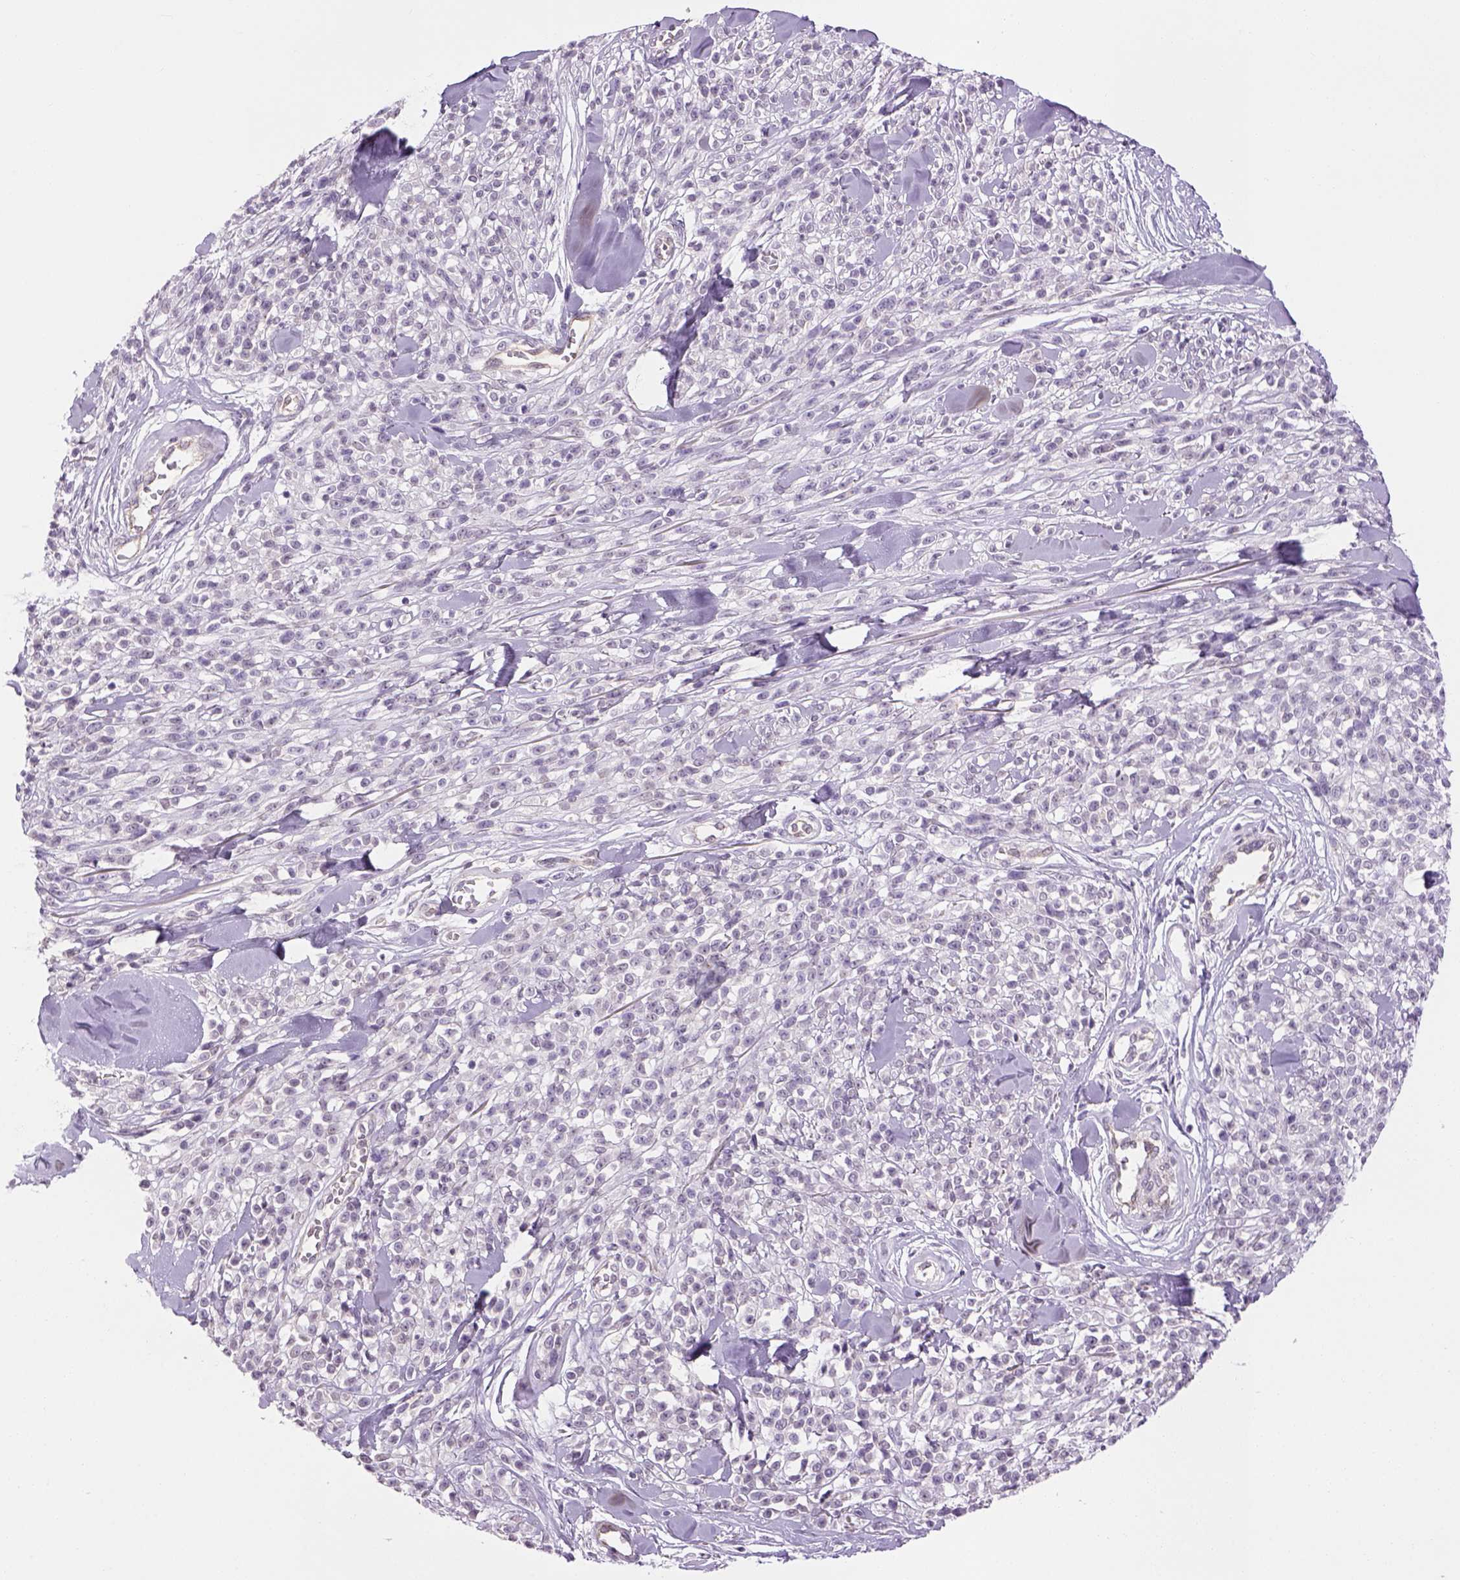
{"staining": {"intensity": "negative", "quantity": "none", "location": "none"}, "tissue": "melanoma", "cell_type": "Tumor cells", "image_type": "cancer", "snomed": [{"axis": "morphology", "description": "Malignant melanoma, NOS"}, {"axis": "topography", "description": "Skin"}, {"axis": "topography", "description": "Skin of trunk"}], "caption": "Tumor cells show no significant protein expression in malignant melanoma.", "gene": "PRRT1", "patient": {"sex": "male", "age": 74}}